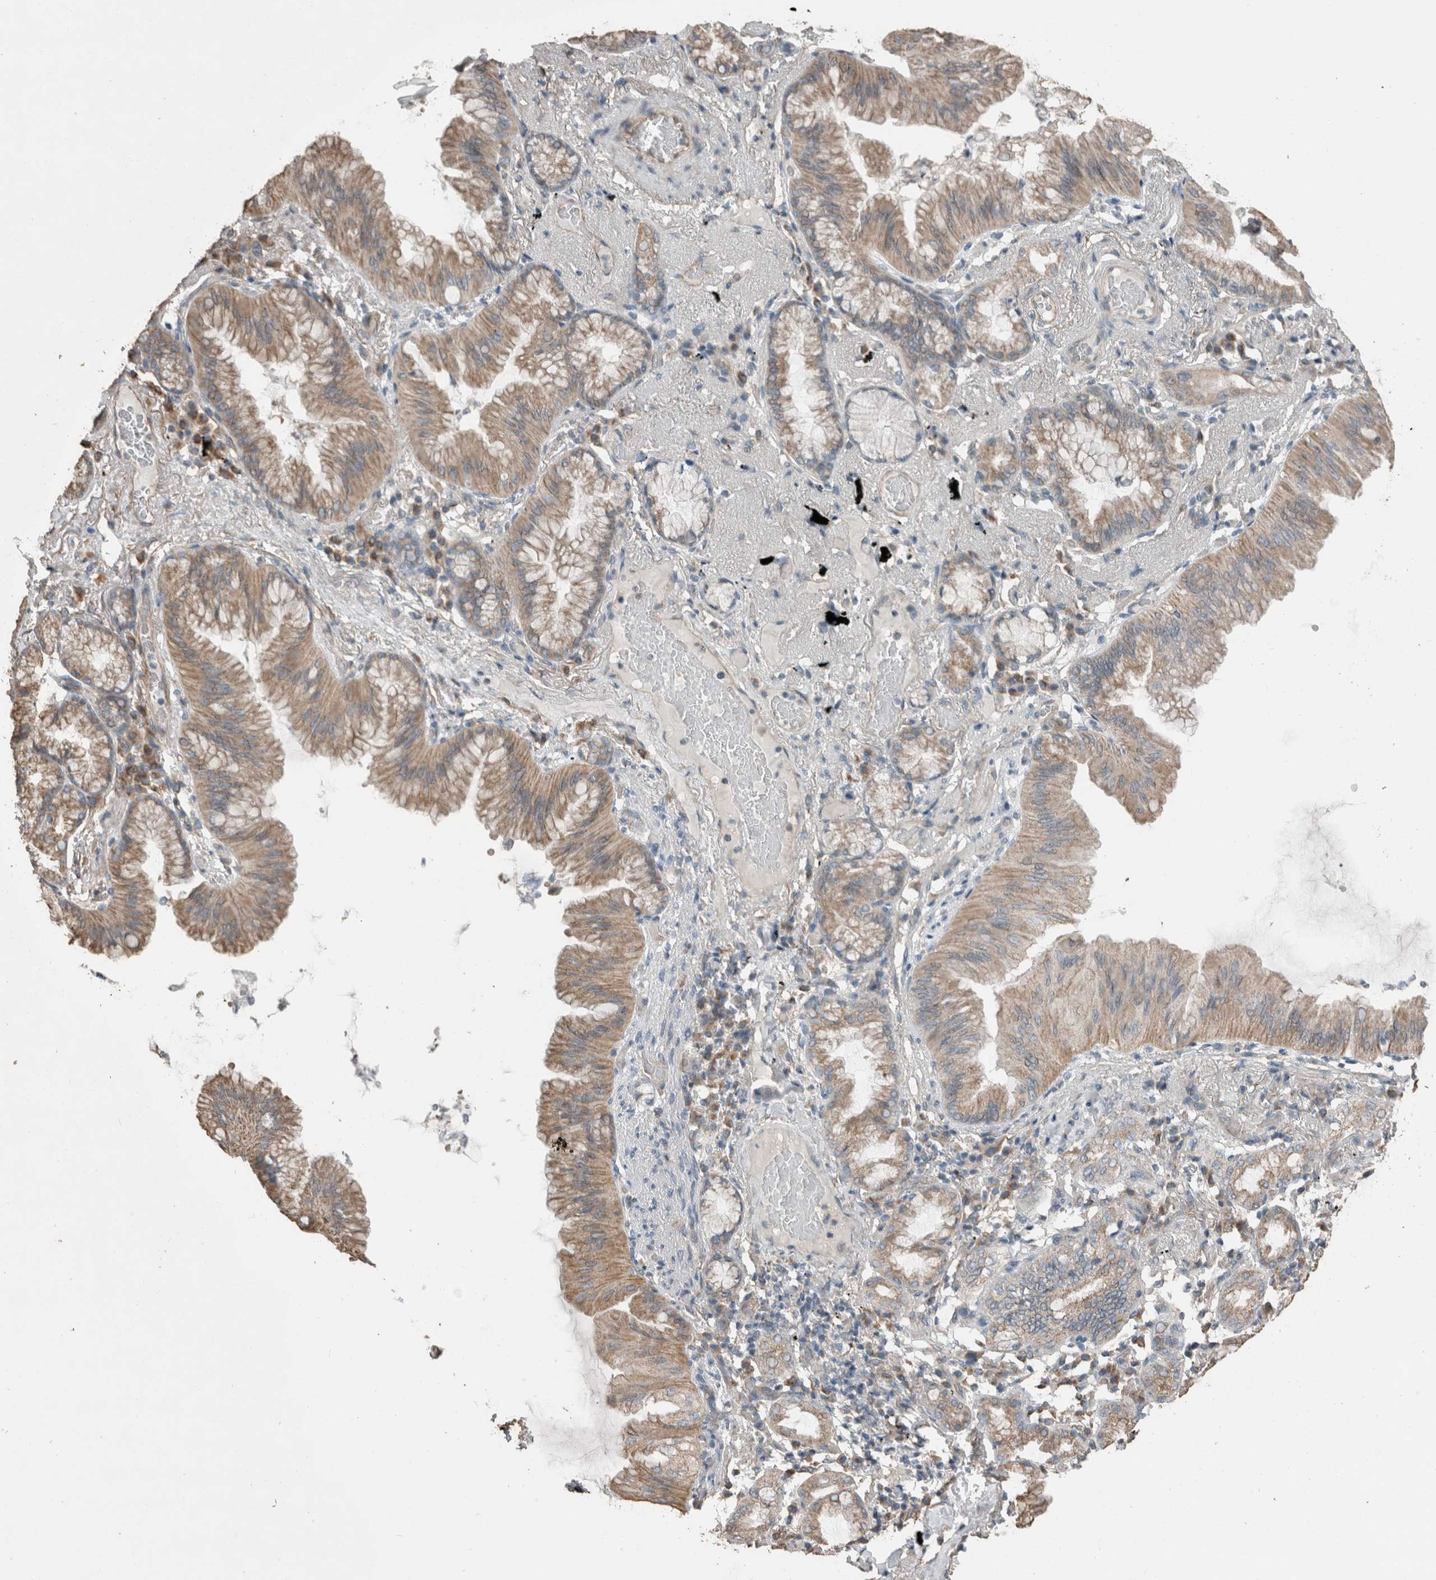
{"staining": {"intensity": "moderate", "quantity": "25%-75%", "location": "cytoplasmic/membranous"}, "tissue": "lung cancer", "cell_type": "Tumor cells", "image_type": "cancer", "snomed": [{"axis": "morphology", "description": "Adenocarcinoma, NOS"}, {"axis": "topography", "description": "Lung"}], "caption": "The immunohistochemical stain shows moderate cytoplasmic/membranous expression in tumor cells of lung cancer (adenocarcinoma) tissue. The staining was performed using DAB to visualize the protein expression in brown, while the nuclei were stained in blue with hematoxylin (Magnification: 20x).", "gene": "ACVR2B", "patient": {"sex": "female", "age": 70}}